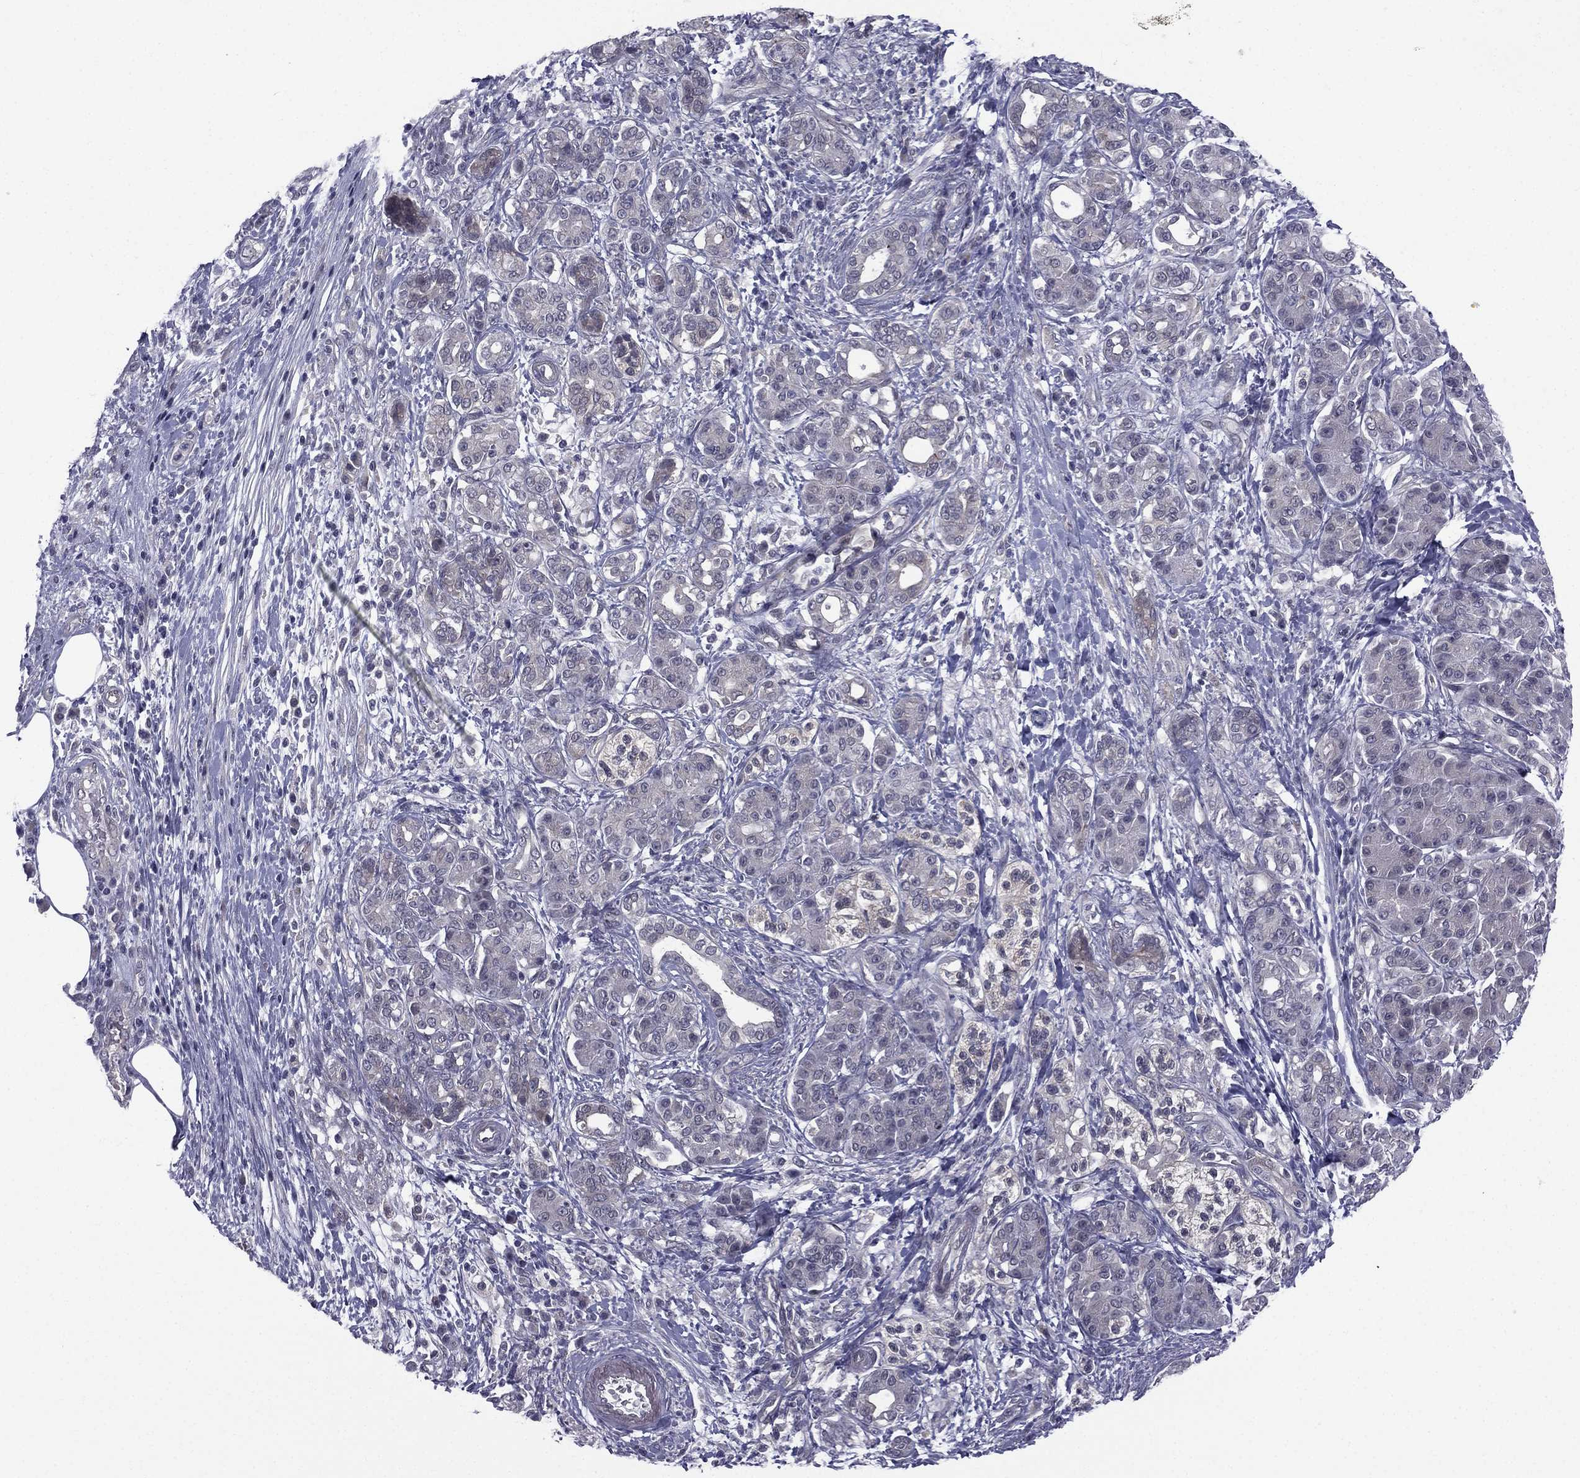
{"staining": {"intensity": "negative", "quantity": "none", "location": "none"}, "tissue": "pancreatic cancer", "cell_type": "Tumor cells", "image_type": "cancer", "snomed": [{"axis": "morphology", "description": "Adenocarcinoma, NOS"}, {"axis": "topography", "description": "Pancreas"}], "caption": "The IHC image has no significant expression in tumor cells of adenocarcinoma (pancreatic) tissue.", "gene": "ACTRT2", "patient": {"sex": "female", "age": 73}}